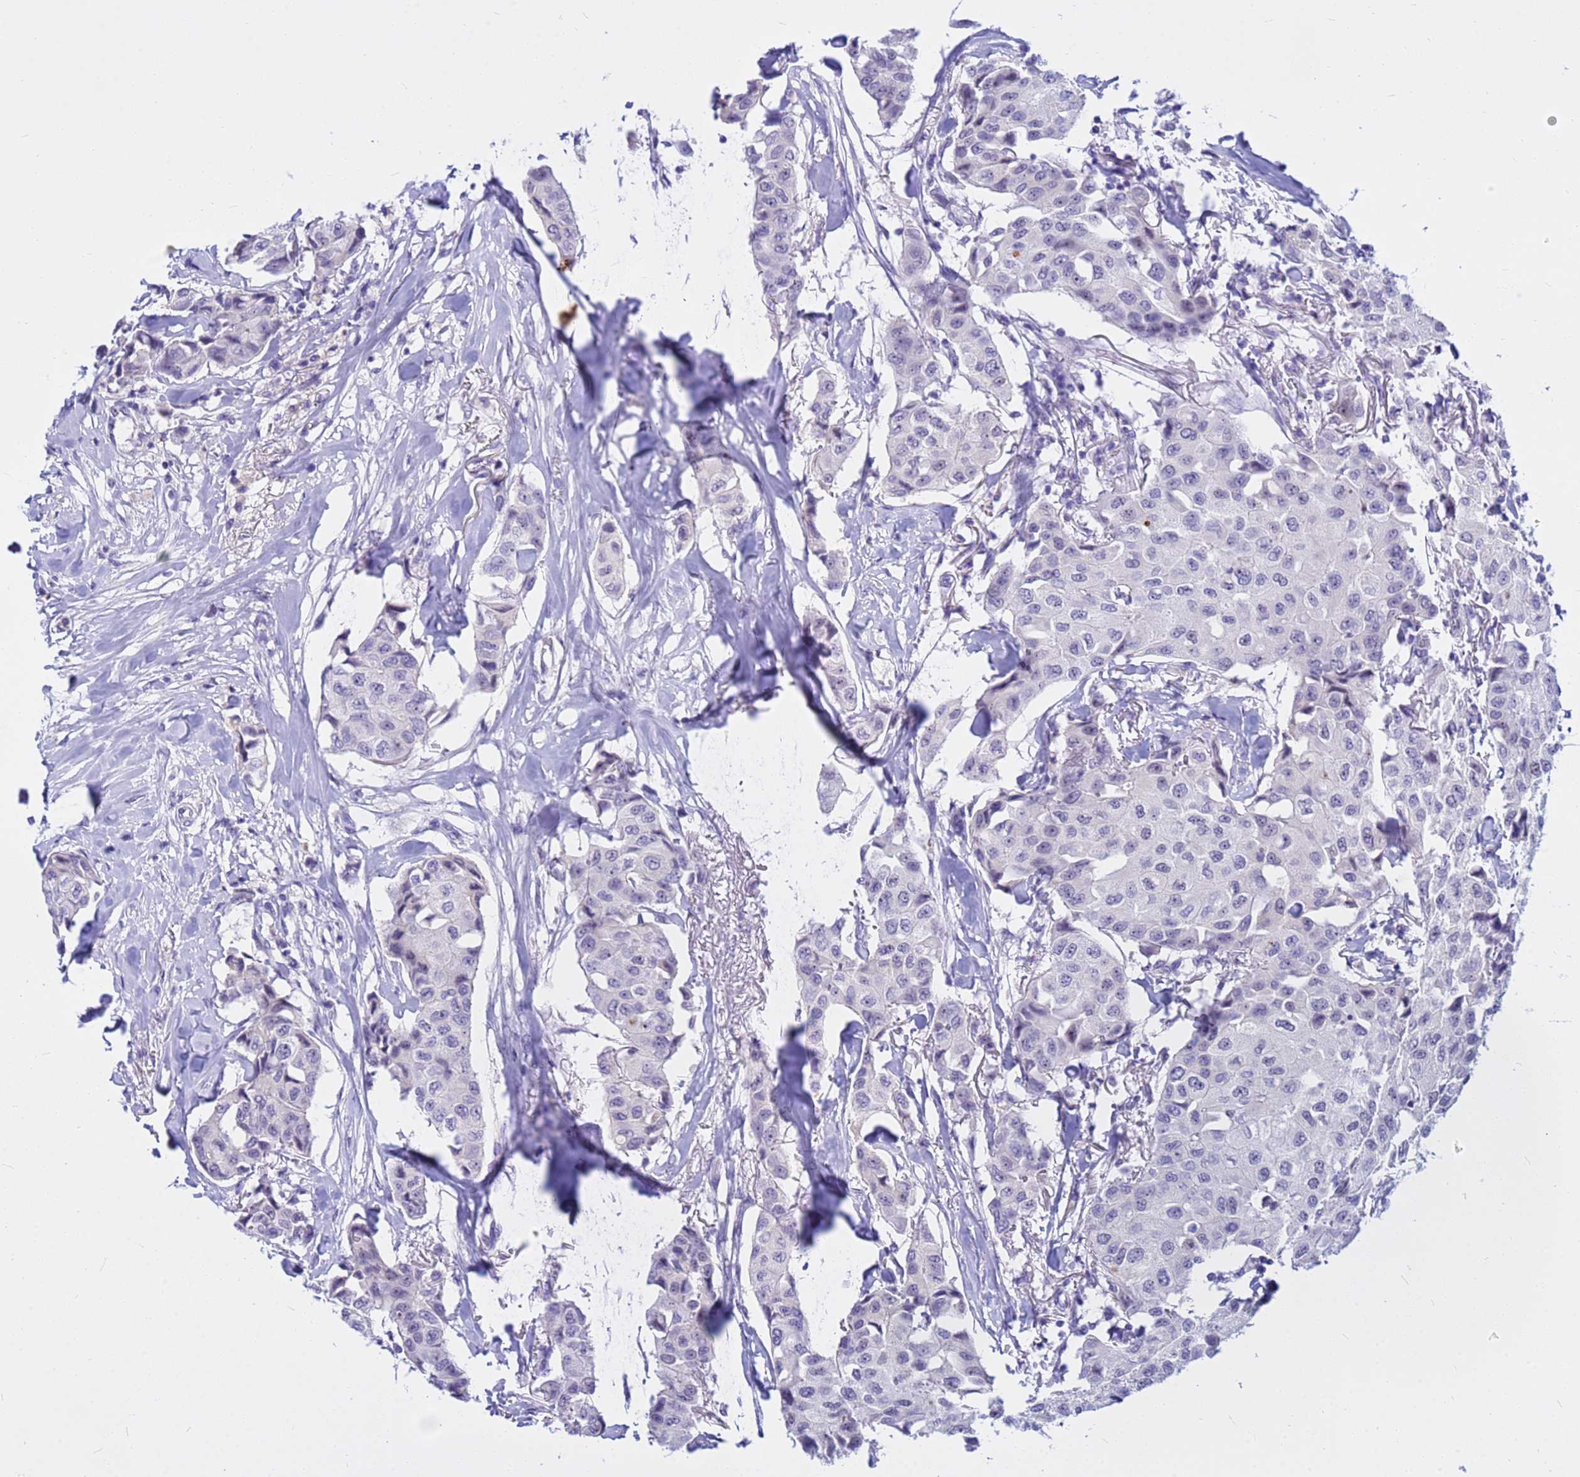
{"staining": {"intensity": "negative", "quantity": "none", "location": "none"}, "tissue": "breast cancer", "cell_type": "Tumor cells", "image_type": "cancer", "snomed": [{"axis": "morphology", "description": "Duct carcinoma"}, {"axis": "topography", "description": "Breast"}], "caption": "High magnification brightfield microscopy of infiltrating ductal carcinoma (breast) stained with DAB (3,3'-diaminobenzidine) (brown) and counterstained with hematoxylin (blue): tumor cells show no significant positivity. (DAB (3,3'-diaminobenzidine) immunohistochemistry, high magnification).", "gene": "DMRTC2", "patient": {"sex": "female", "age": 80}}